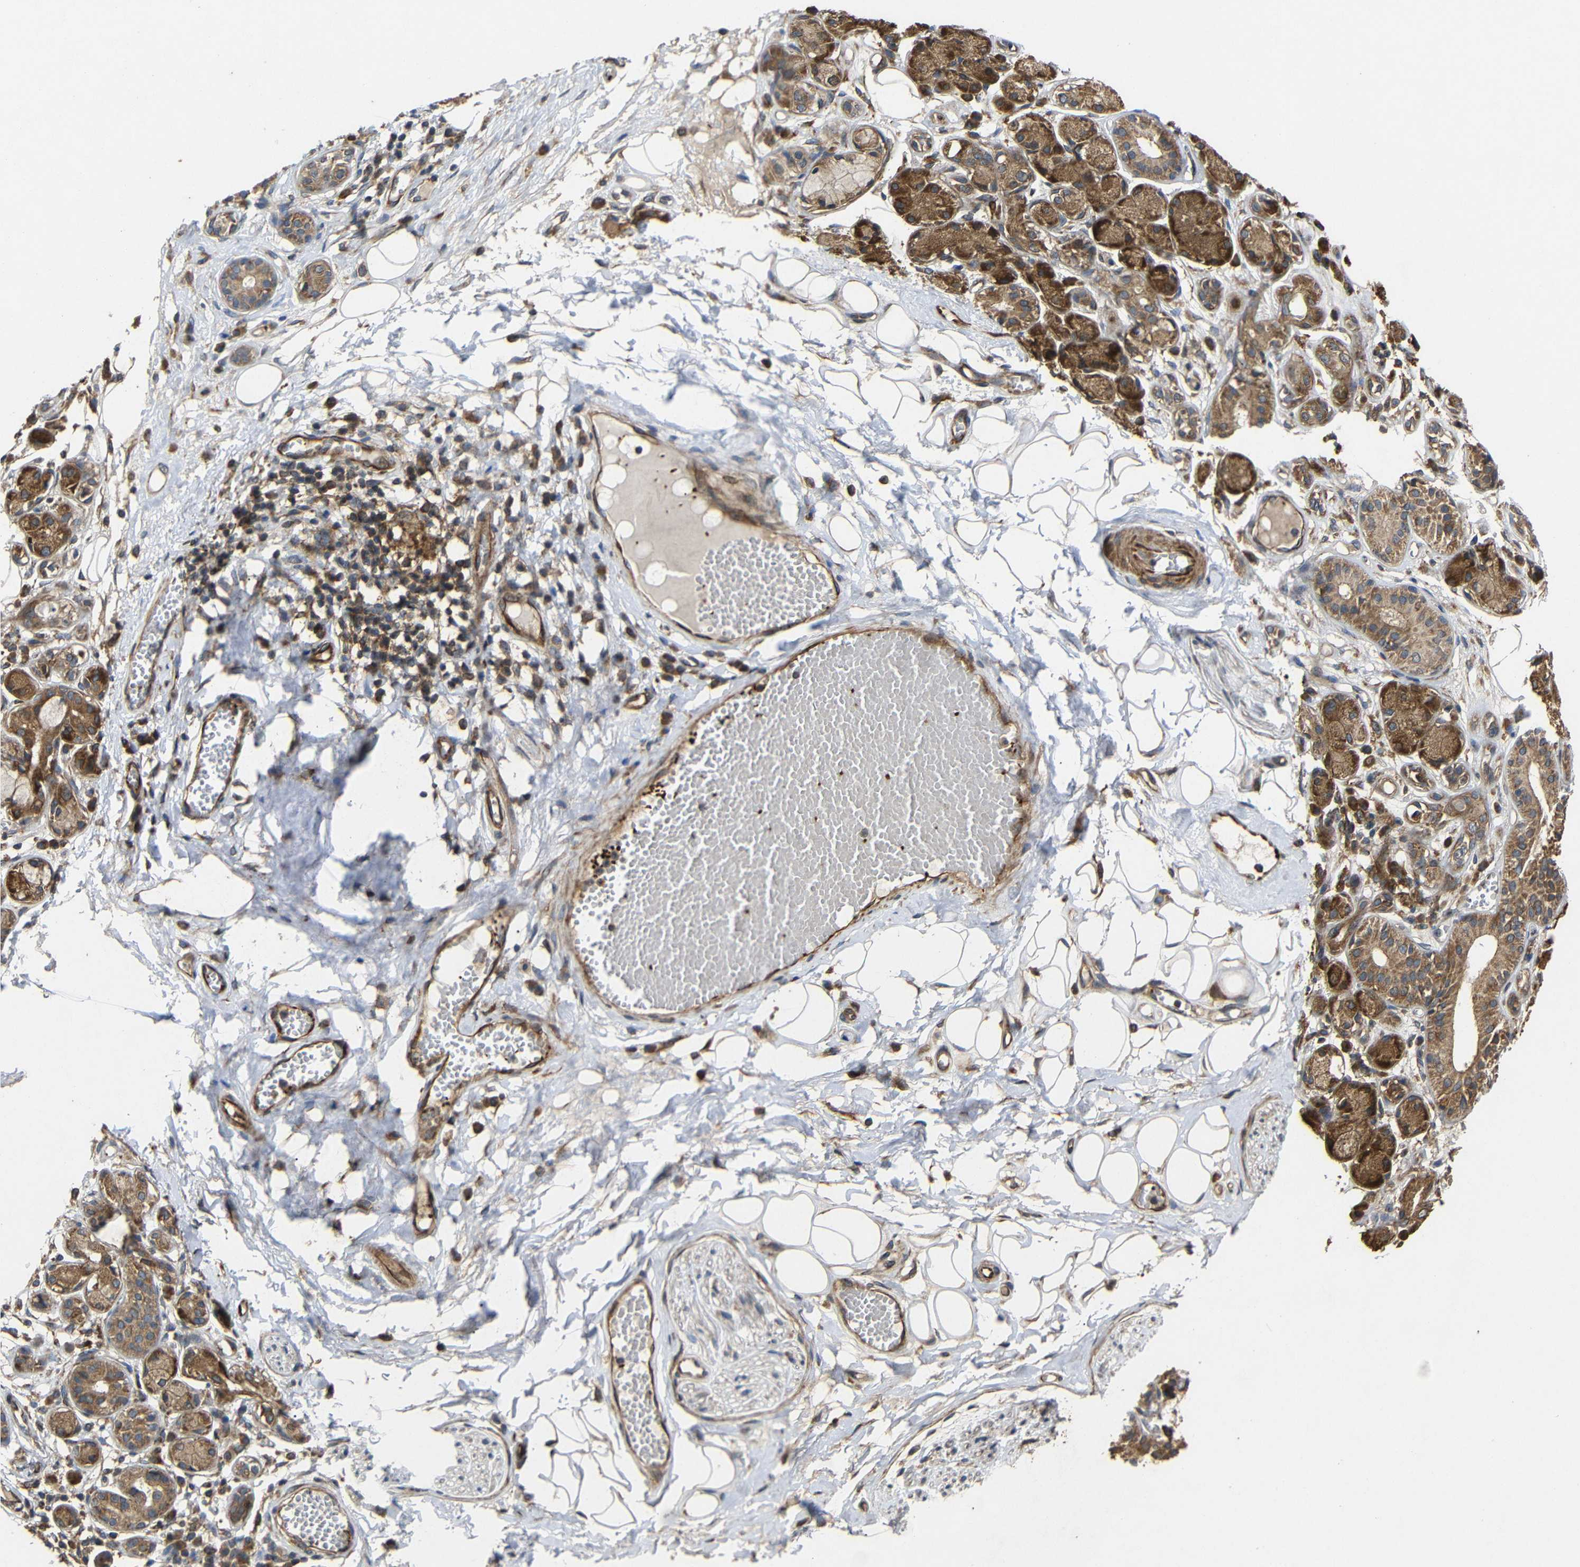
{"staining": {"intensity": "moderate", "quantity": ">75%", "location": "cytoplasmic/membranous"}, "tissue": "adipose tissue", "cell_type": "Adipocytes", "image_type": "normal", "snomed": [{"axis": "morphology", "description": "Normal tissue, NOS"}, {"axis": "morphology", "description": "Inflammation, NOS"}, {"axis": "topography", "description": "Salivary gland"}, {"axis": "topography", "description": "Peripheral nerve tissue"}], "caption": "Adipose tissue stained with DAB (3,3'-diaminobenzidine) IHC exhibits medium levels of moderate cytoplasmic/membranous staining in about >75% of adipocytes. (DAB (3,3'-diaminobenzidine) IHC with brightfield microscopy, high magnification).", "gene": "EIF2S1", "patient": {"sex": "female", "age": 75}}